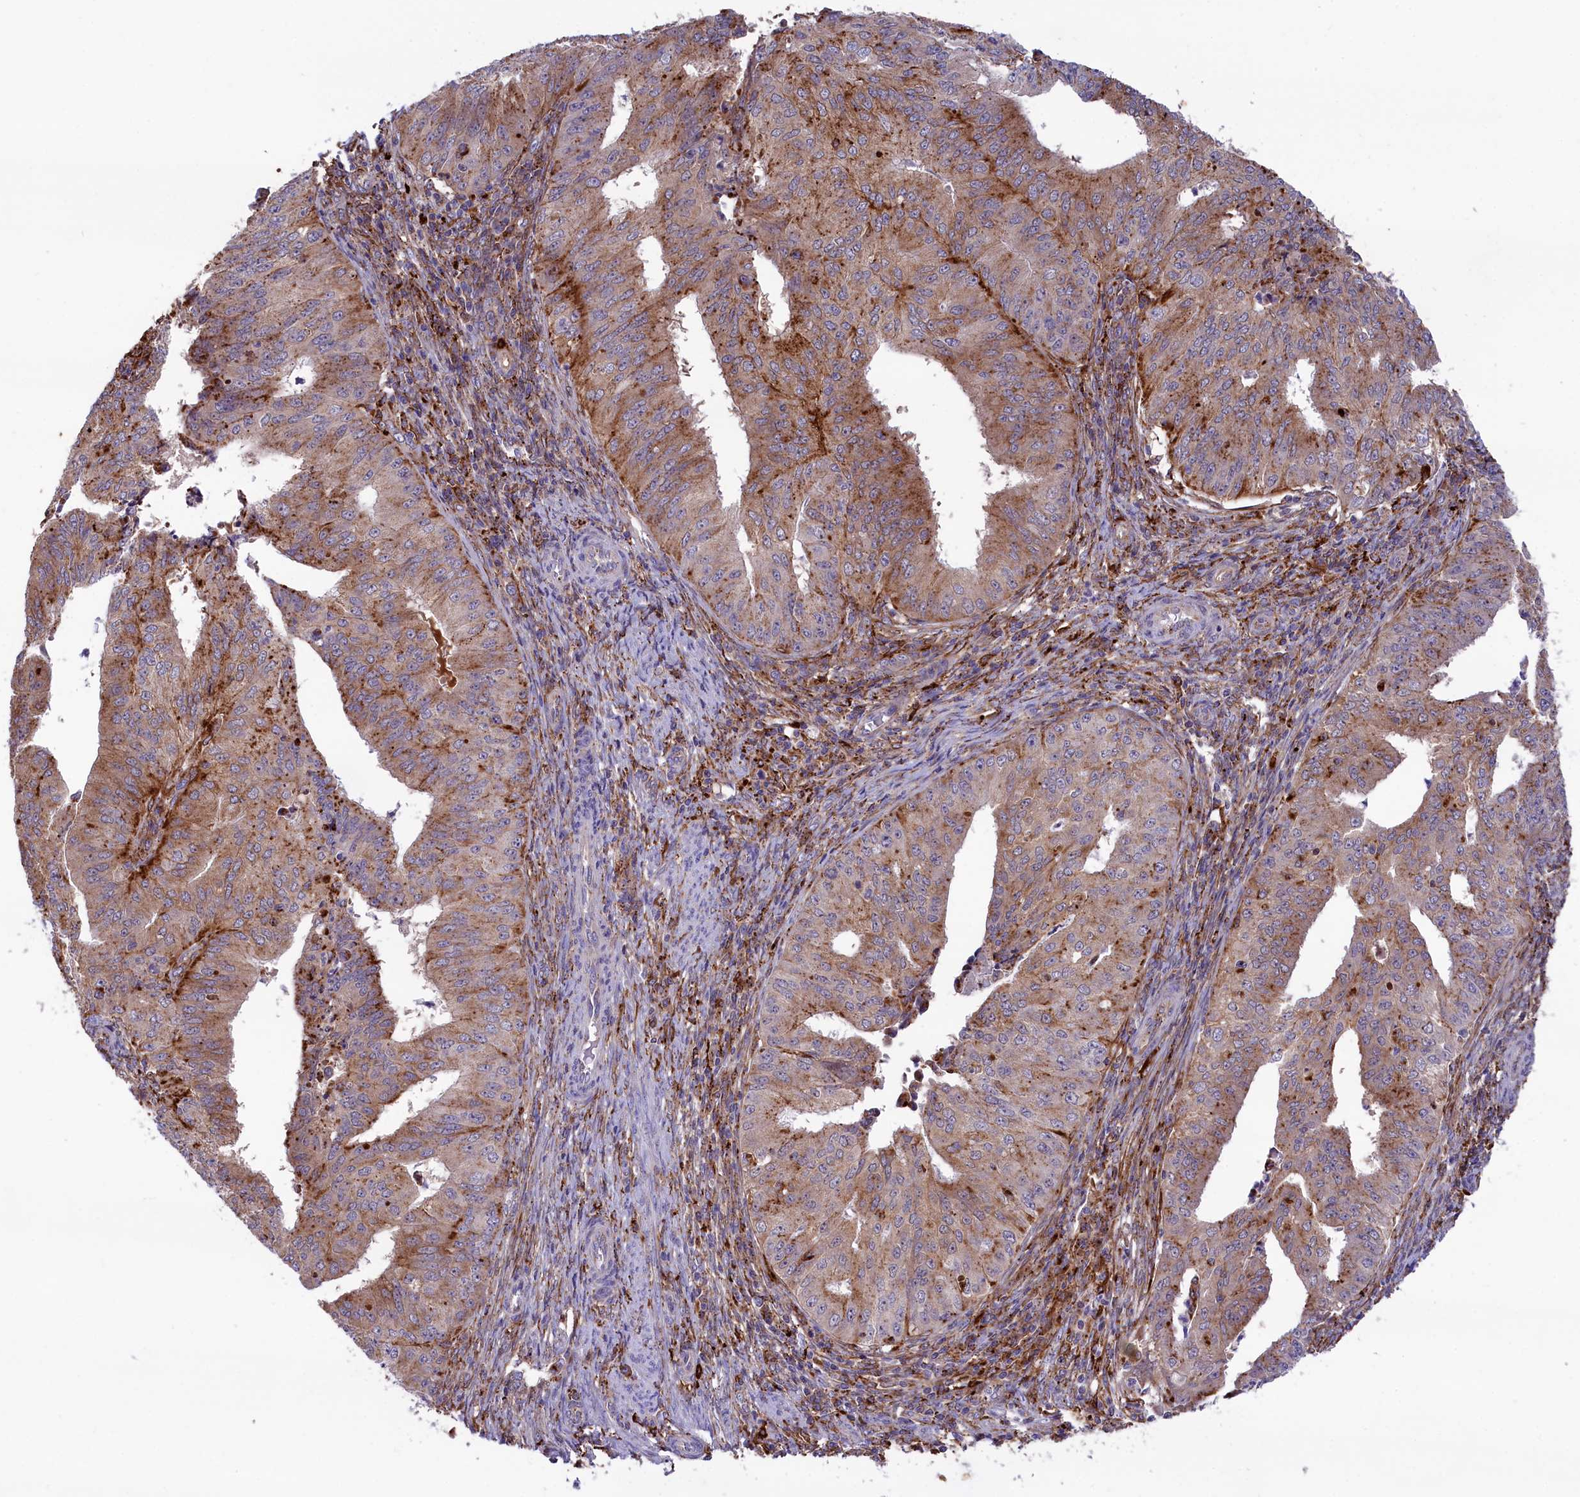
{"staining": {"intensity": "moderate", "quantity": "25%-75%", "location": "cytoplasmic/membranous"}, "tissue": "endometrial cancer", "cell_type": "Tumor cells", "image_type": "cancer", "snomed": [{"axis": "morphology", "description": "Adenocarcinoma, NOS"}, {"axis": "topography", "description": "Endometrium"}], "caption": "A brown stain shows moderate cytoplasmic/membranous positivity of a protein in endometrial cancer tumor cells.", "gene": "MAN2B1", "patient": {"sex": "female", "age": 50}}